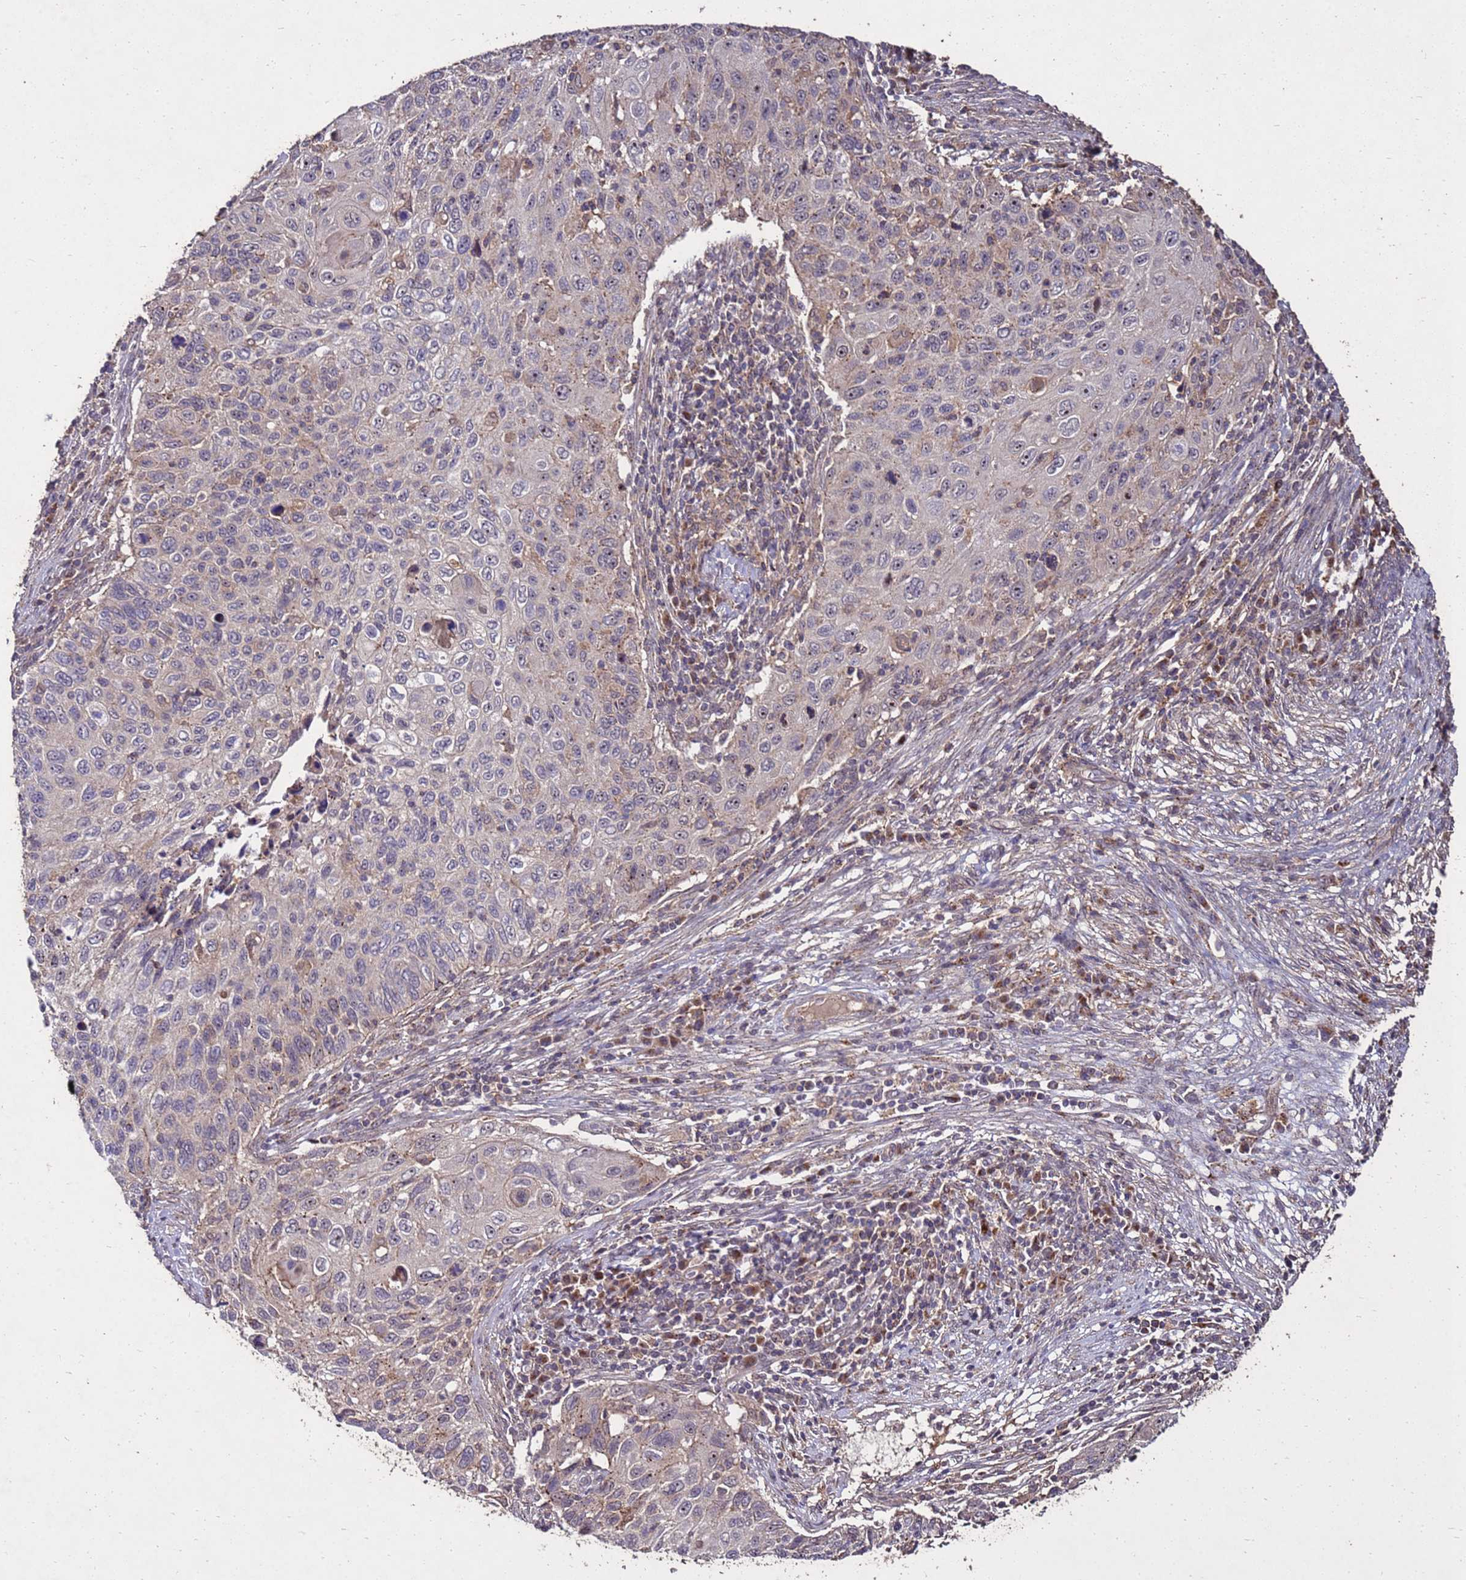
{"staining": {"intensity": "negative", "quantity": "none", "location": "none"}, "tissue": "cervical cancer", "cell_type": "Tumor cells", "image_type": "cancer", "snomed": [{"axis": "morphology", "description": "Squamous cell carcinoma, NOS"}, {"axis": "topography", "description": "Cervix"}], "caption": "Immunohistochemical staining of cervical cancer (squamous cell carcinoma) reveals no significant positivity in tumor cells.", "gene": "TOR4A", "patient": {"sex": "female", "age": 70}}